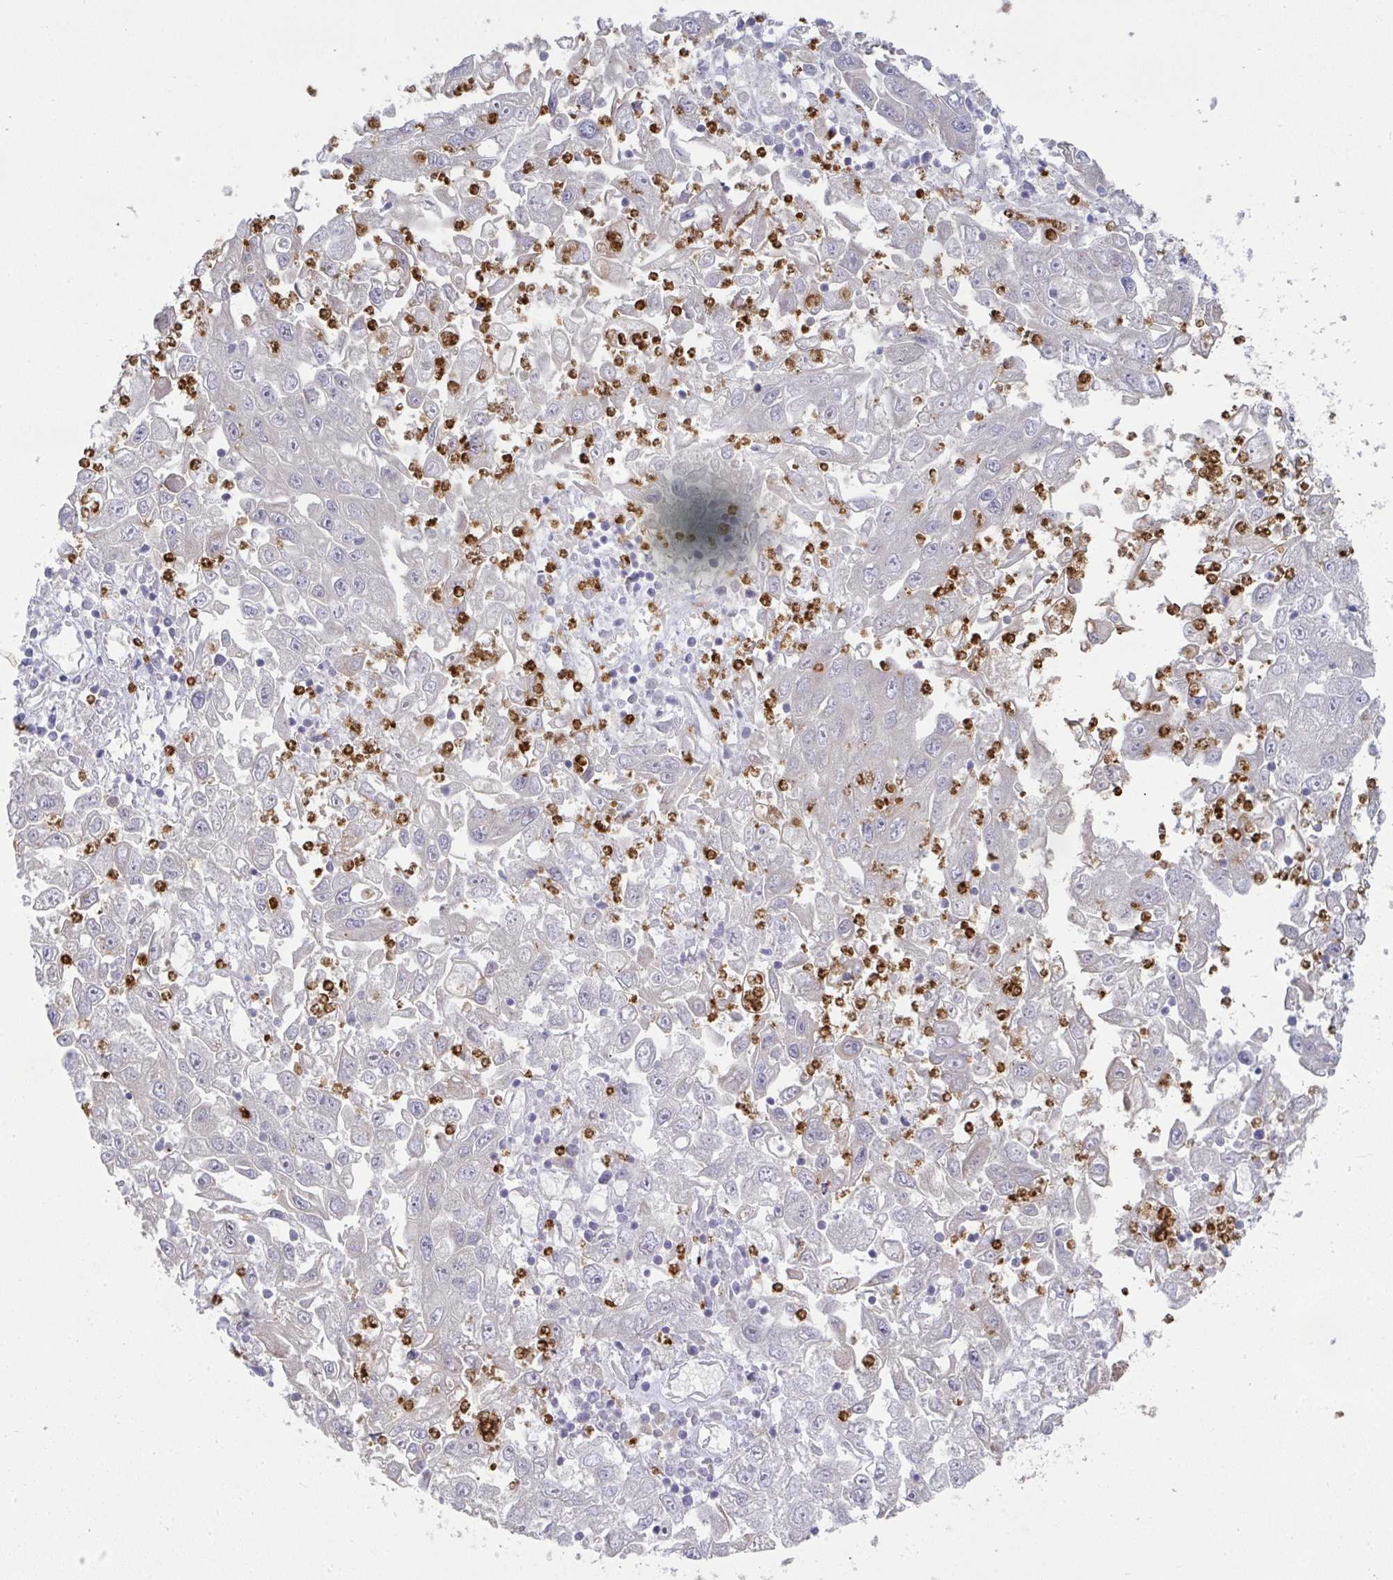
{"staining": {"intensity": "negative", "quantity": "none", "location": "none"}, "tissue": "endometrial cancer", "cell_type": "Tumor cells", "image_type": "cancer", "snomed": [{"axis": "morphology", "description": "Adenocarcinoma, NOS"}, {"axis": "topography", "description": "Uterus"}], "caption": "High power microscopy micrograph of an immunohistochemistry (IHC) image of endometrial cancer (adenocarcinoma), revealing no significant expression in tumor cells.", "gene": "RIOK1", "patient": {"sex": "female", "age": 62}}